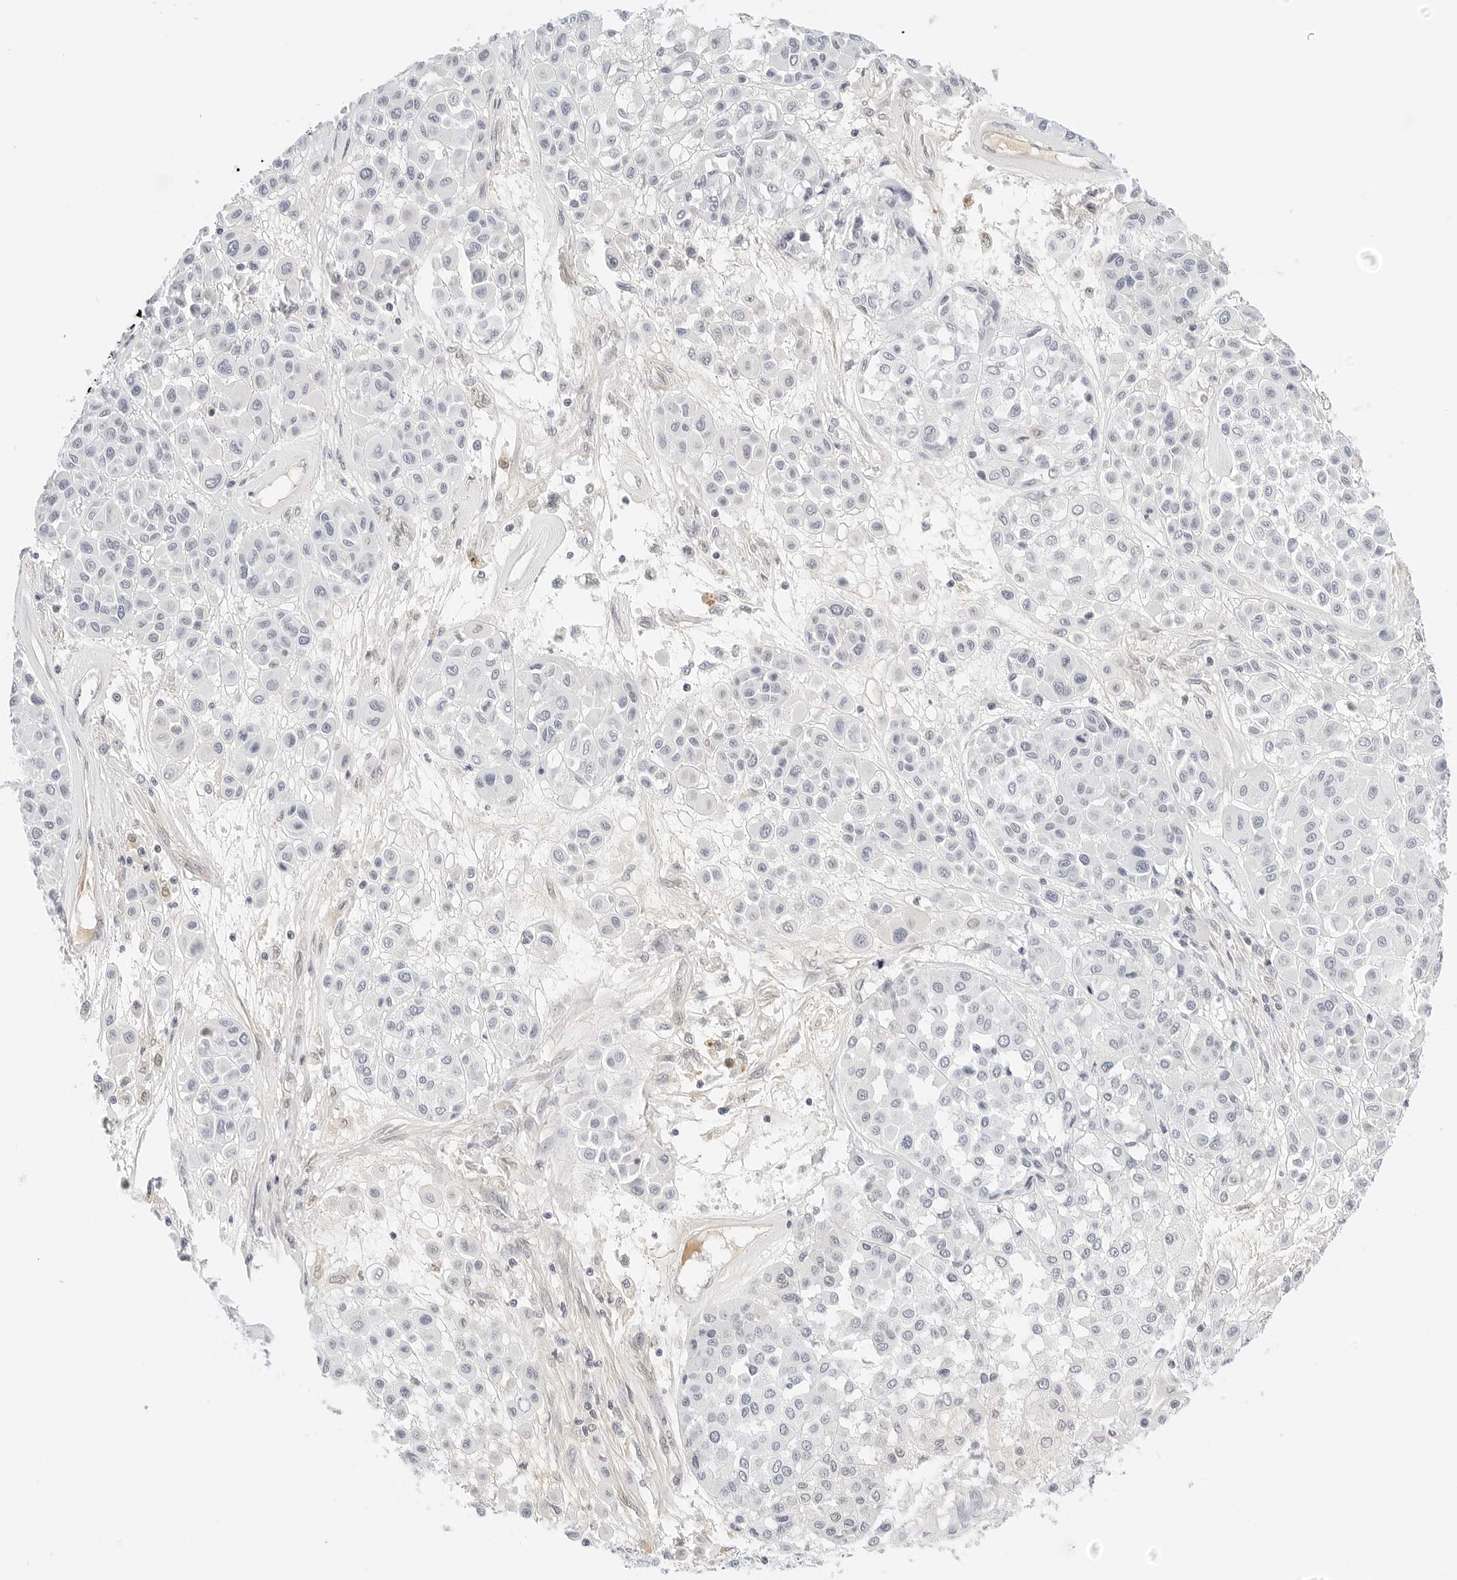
{"staining": {"intensity": "negative", "quantity": "none", "location": "none"}, "tissue": "melanoma", "cell_type": "Tumor cells", "image_type": "cancer", "snomed": [{"axis": "morphology", "description": "Malignant melanoma, Metastatic site"}, {"axis": "topography", "description": "Soft tissue"}], "caption": "Protein analysis of melanoma shows no significant positivity in tumor cells. The staining was performed using DAB to visualize the protein expression in brown, while the nuclei were stained in blue with hematoxylin (Magnification: 20x).", "gene": "PKDCC", "patient": {"sex": "male", "age": 41}}